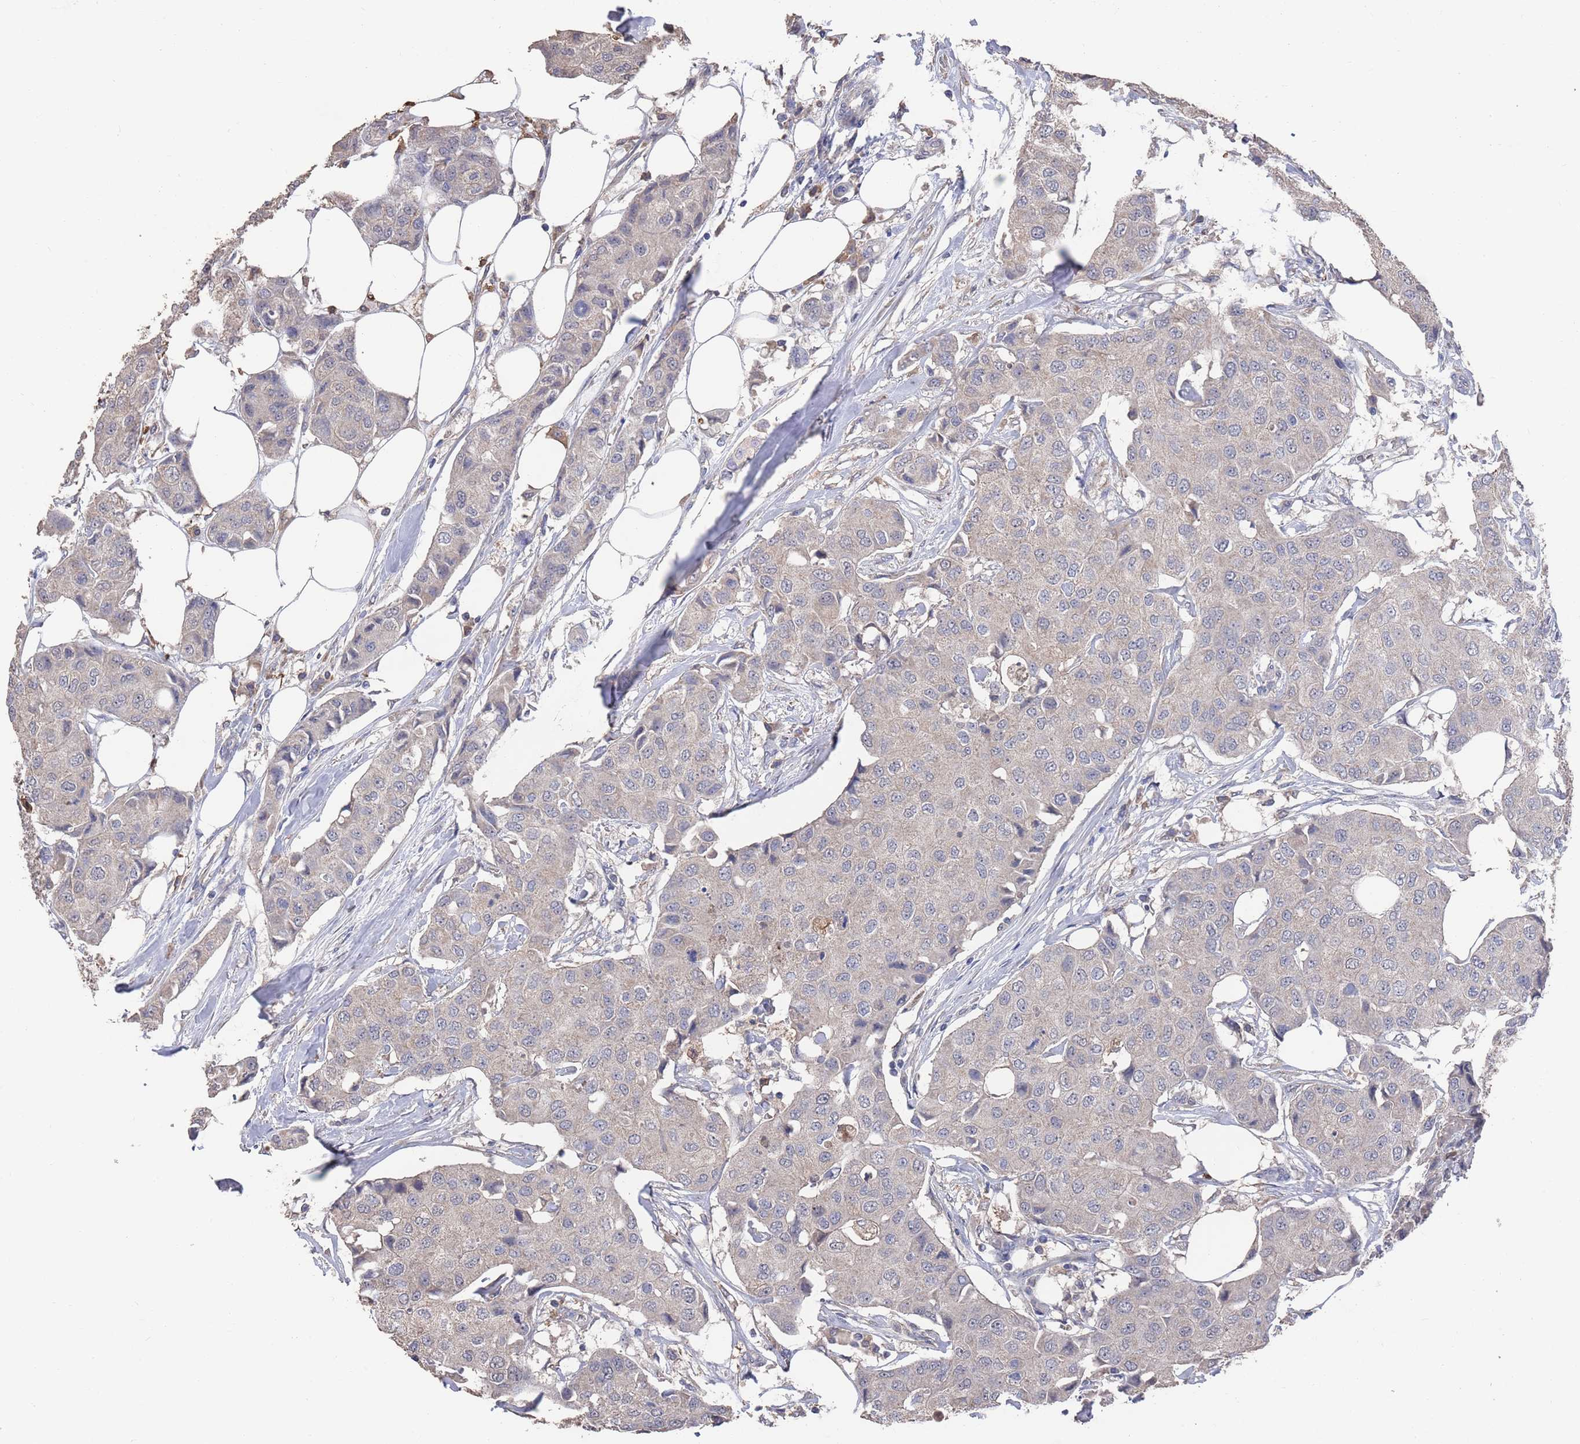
{"staining": {"intensity": "negative", "quantity": "none", "location": "none"}, "tissue": "breast cancer", "cell_type": "Tumor cells", "image_type": "cancer", "snomed": [{"axis": "morphology", "description": "Duct carcinoma"}, {"axis": "topography", "description": "Breast"}], "caption": "This is an immunohistochemistry image of human intraductal carcinoma (breast). There is no staining in tumor cells.", "gene": "BTBD18", "patient": {"sex": "female", "age": 80}}